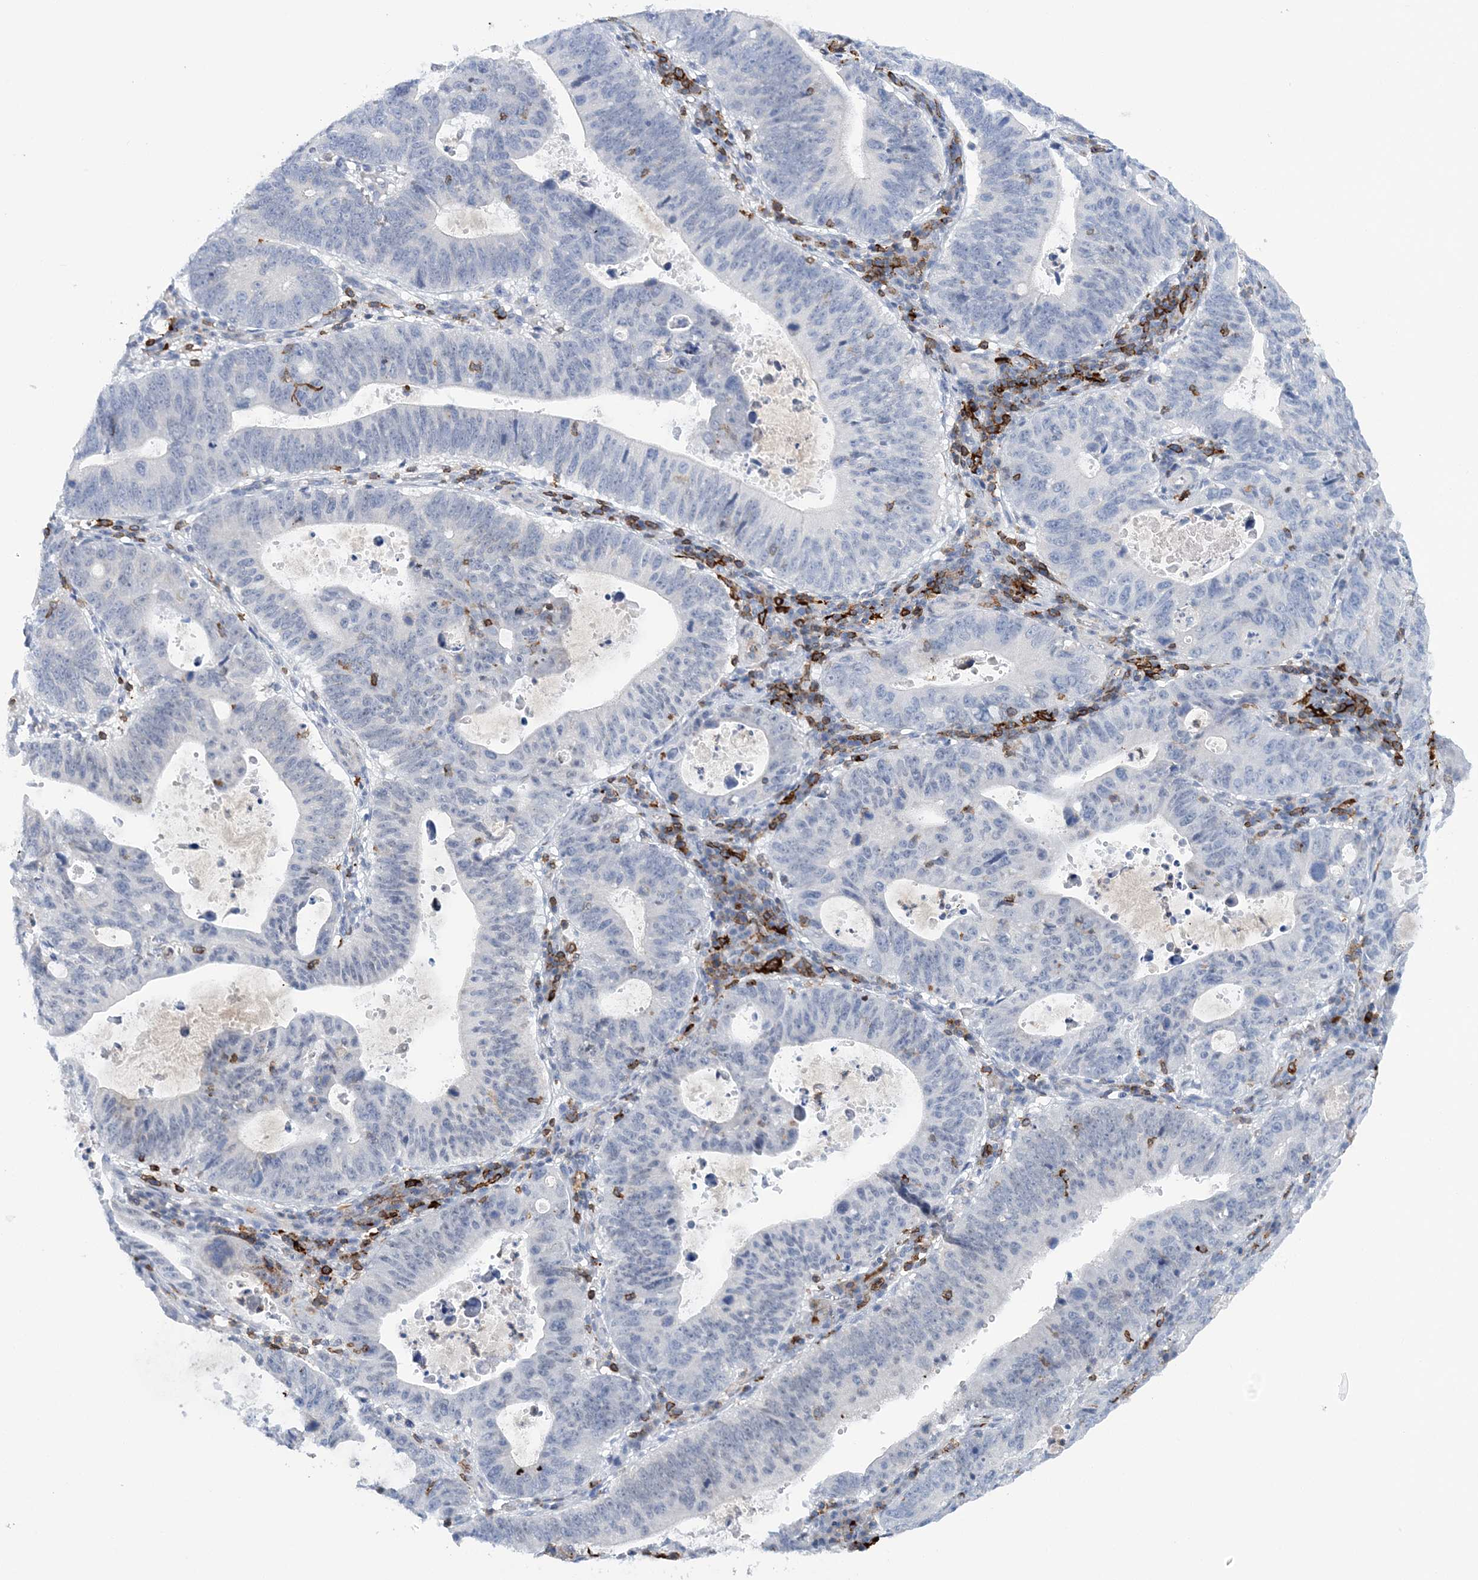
{"staining": {"intensity": "negative", "quantity": "none", "location": "none"}, "tissue": "stomach cancer", "cell_type": "Tumor cells", "image_type": "cancer", "snomed": [{"axis": "morphology", "description": "Adenocarcinoma, NOS"}, {"axis": "topography", "description": "Stomach"}], "caption": "Tumor cells are negative for protein expression in human stomach cancer (adenocarcinoma). Nuclei are stained in blue.", "gene": "PRMT9", "patient": {"sex": "male", "age": 59}}